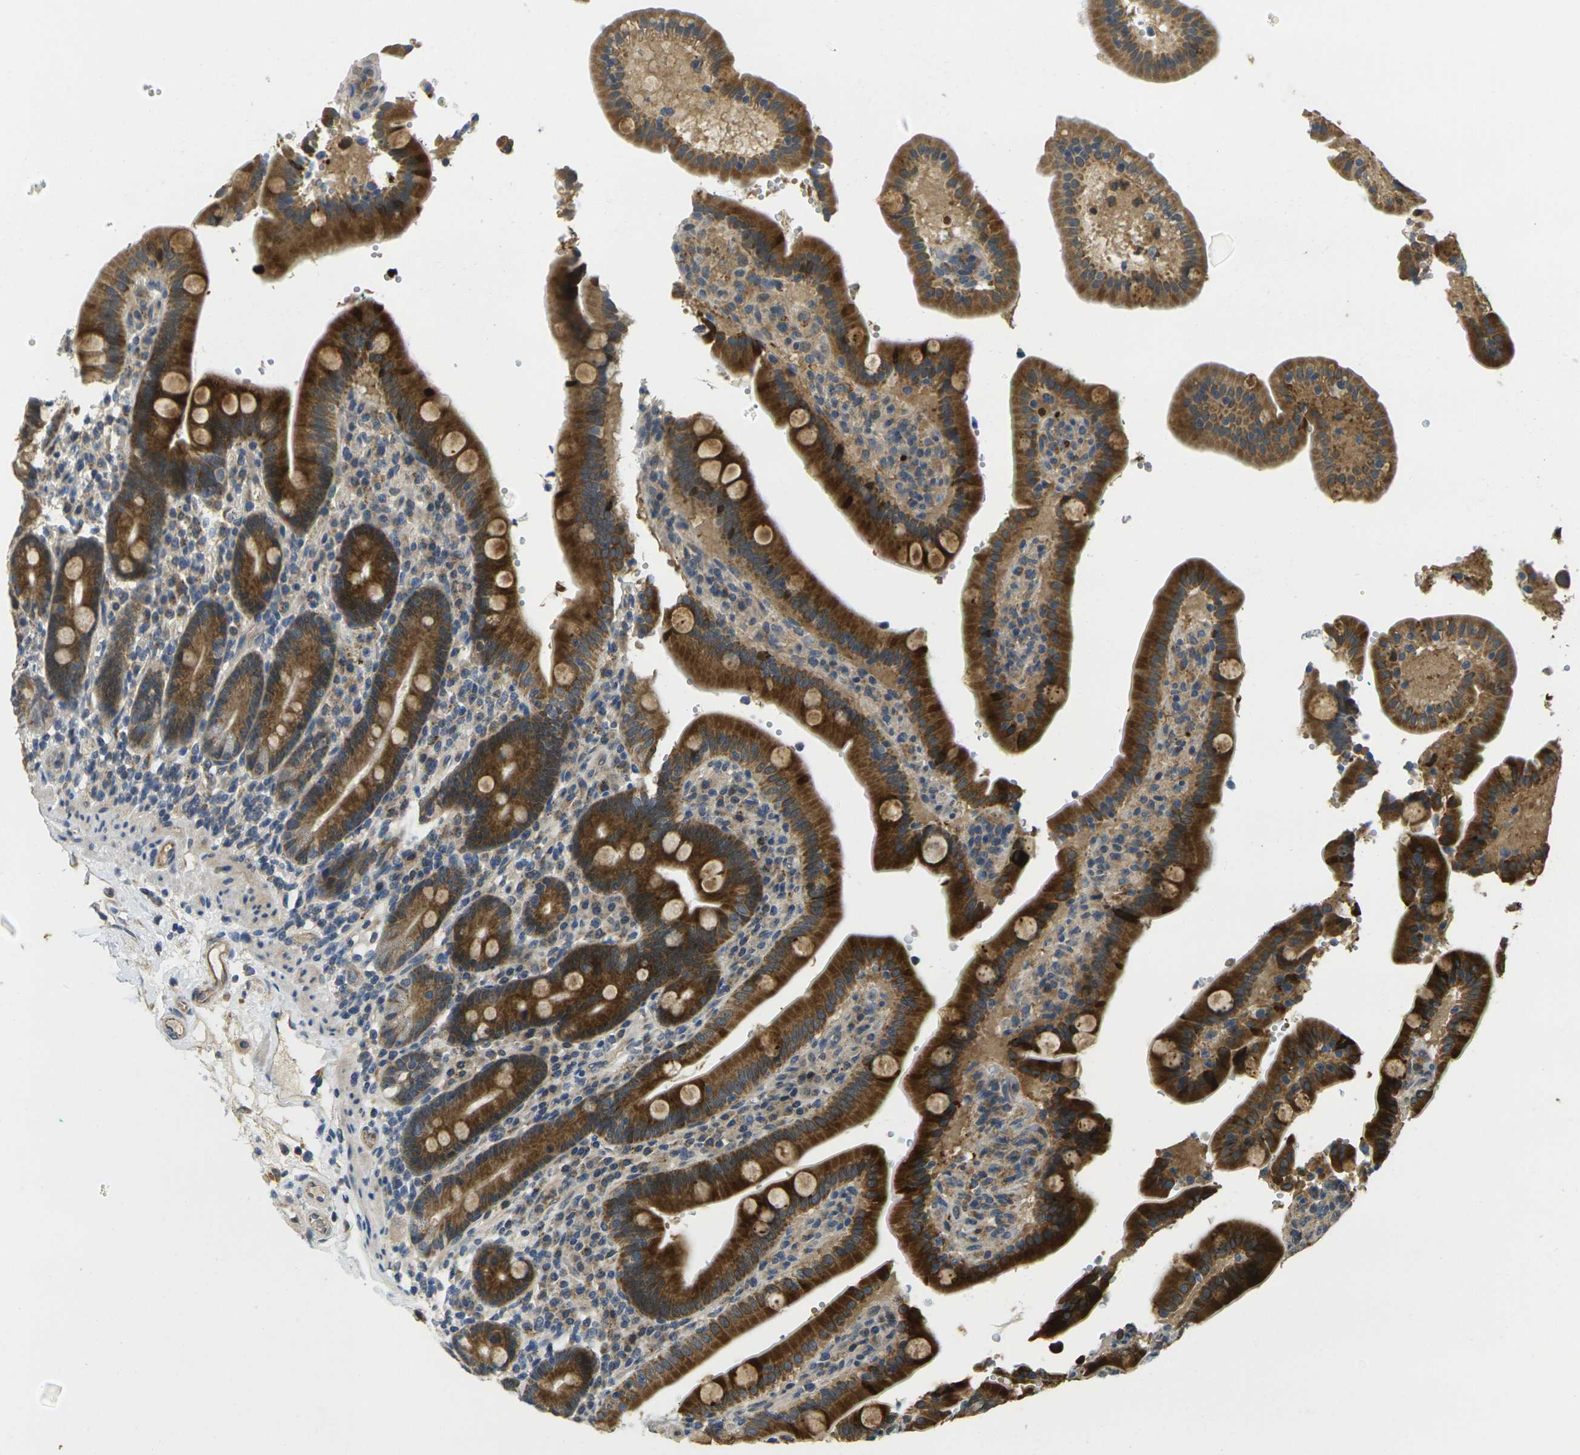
{"staining": {"intensity": "strong", "quantity": ">75%", "location": "cytoplasmic/membranous"}, "tissue": "duodenum", "cell_type": "Glandular cells", "image_type": "normal", "snomed": [{"axis": "morphology", "description": "Normal tissue, NOS"}, {"axis": "topography", "description": "Small intestine, NOS"}], "caption": "Protein analysis of benign duodenum reveals strong cytoplasmic/membranous positivity in about >75% of glandular cells. (DAB (3,3'-diaminobenzidine) IHC, brown staining for protein, blue staining for nuclei).", "gene": "MINAR2", "patient": {"sex": "female", "age": 71}}